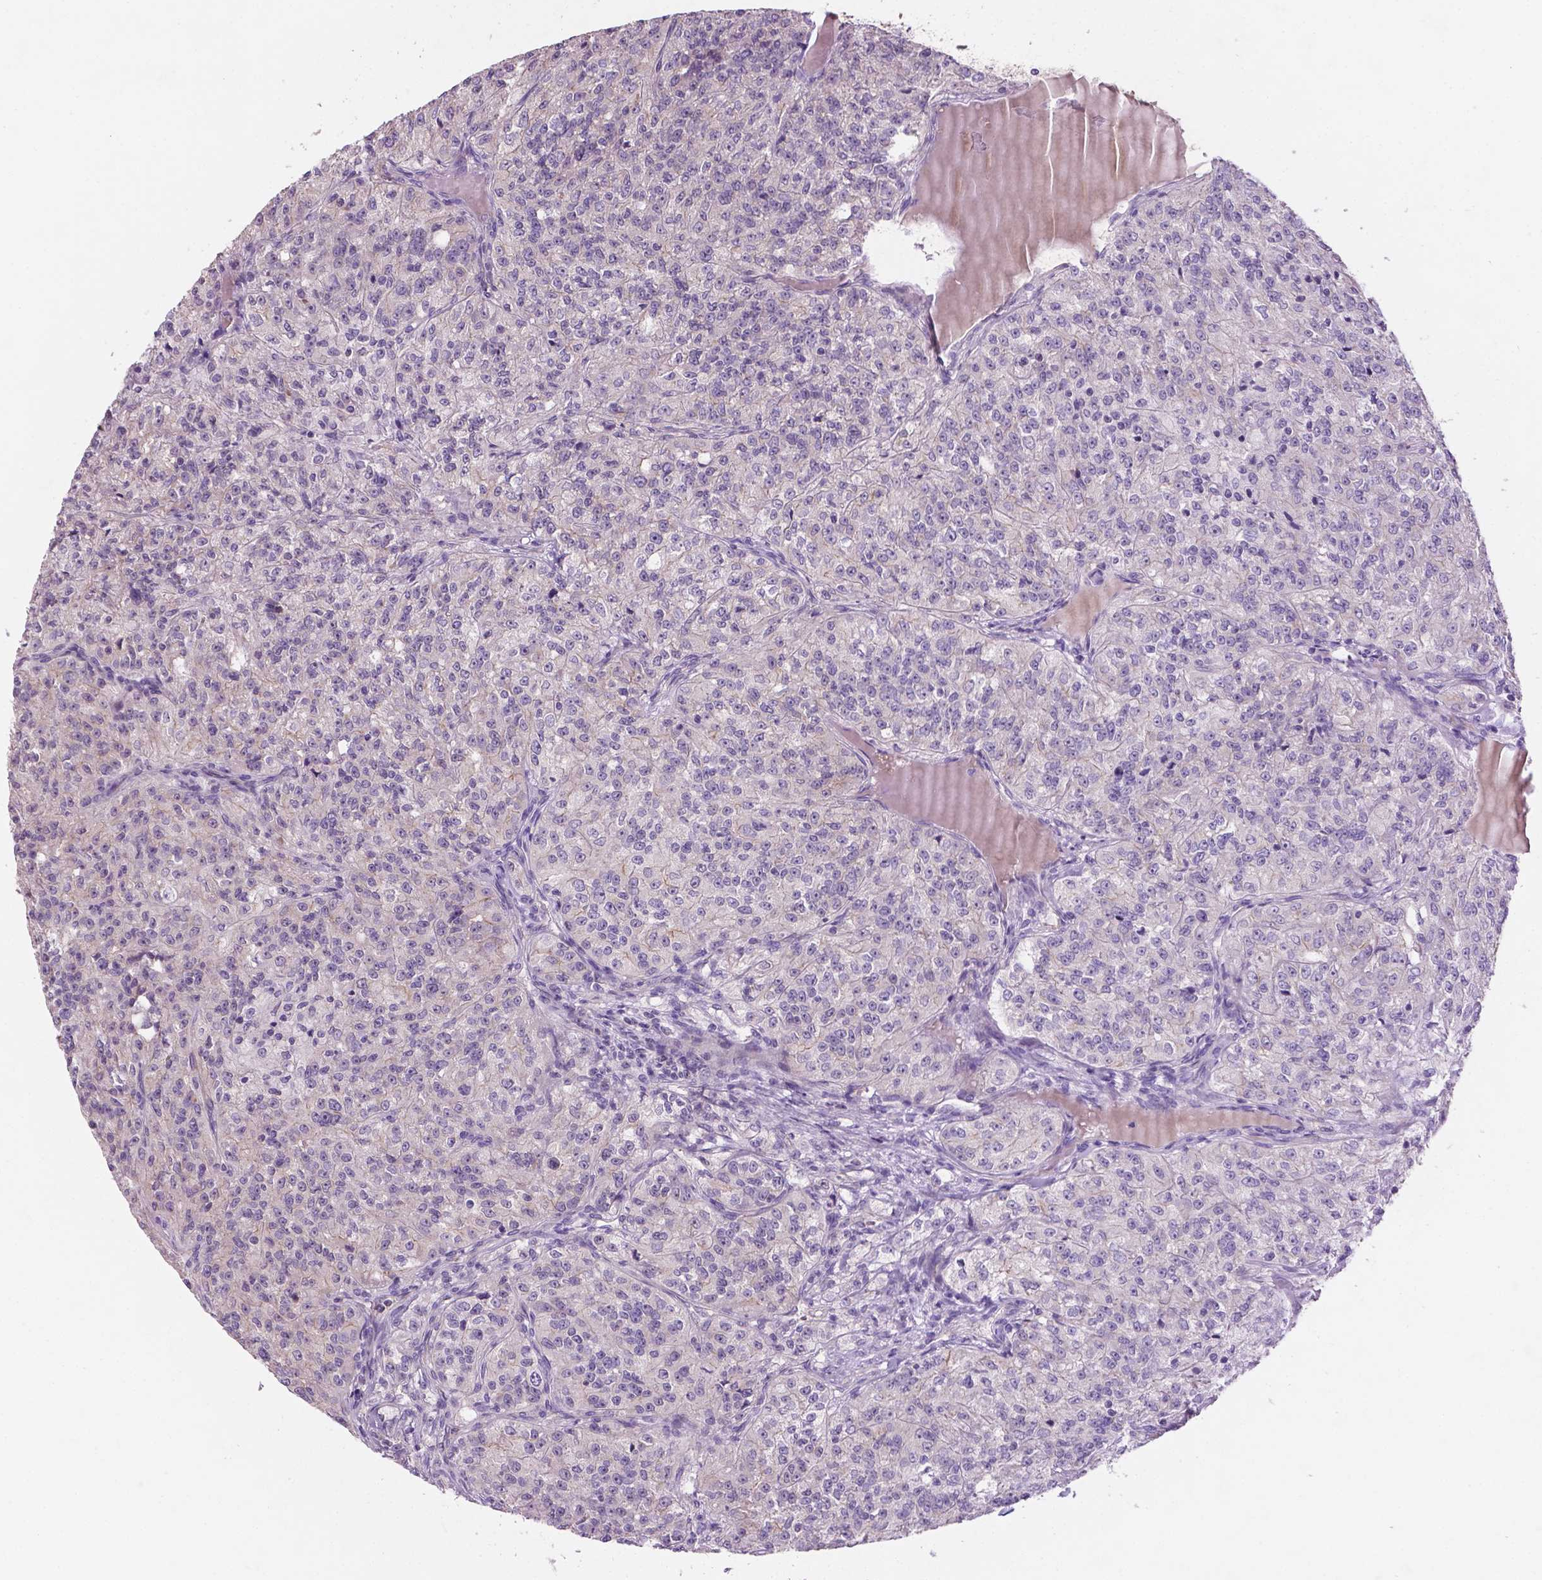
{"staining": {"intensity": "negative", "quantity": "none", "location": "none"}, "tissue": "renal cancer", "cell_type": "Tumor cells", "image_type": "cancer", "snomed": [{"axis": "morphology", "description": "Adenocarcinoma, NOS"}, {"axis": "topography", "description": "Kidney"}], "caption": "The micrograph shows no staining of tumor cells in renal adenocarcinoma.", "gene": "ARL5C", "patient": {"sex": "female", "age": 63}}